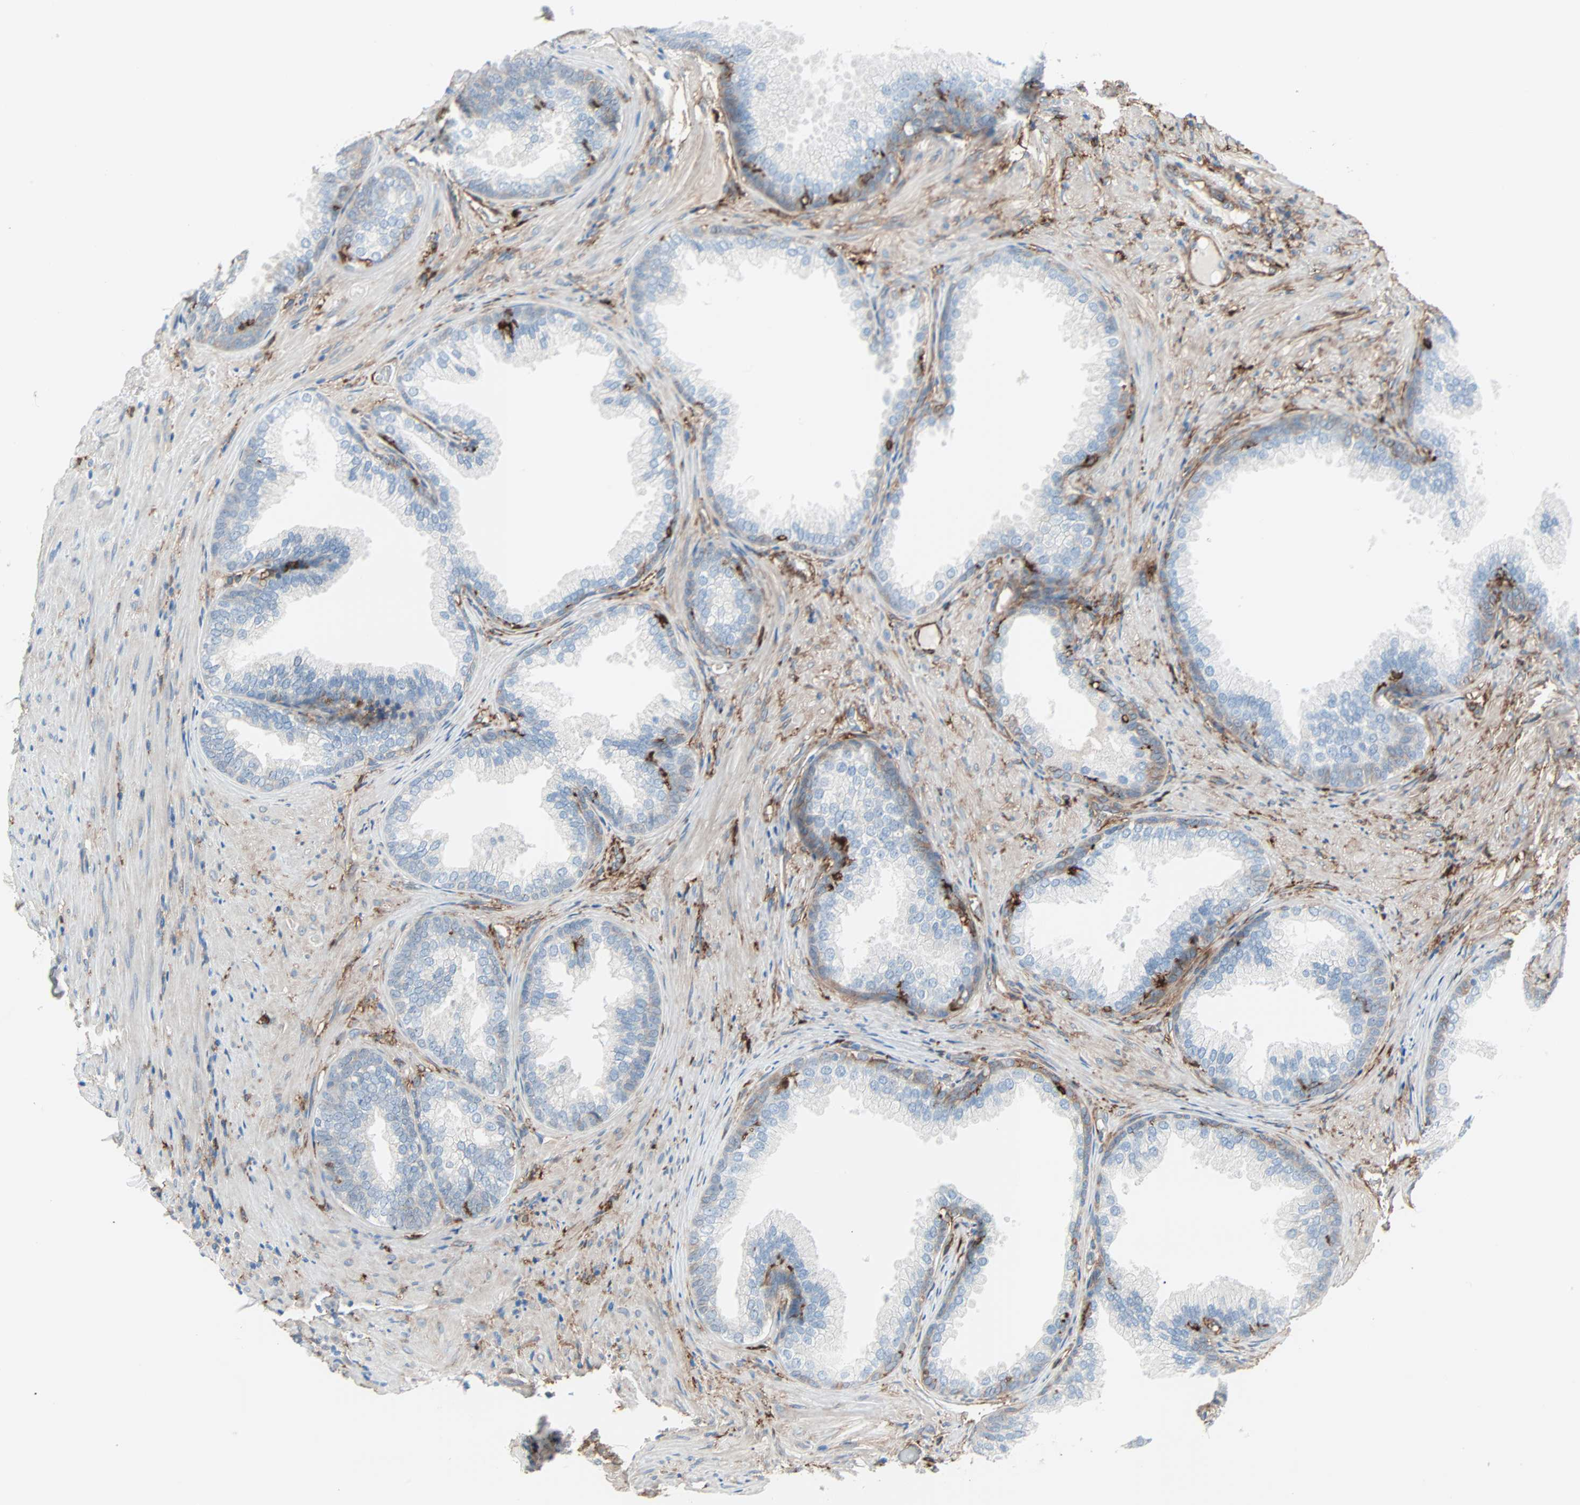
{"staining": {"intensity": "negative", "quantity": "none", "location": "none"}, "tissue": "prostate", "cell_type": "Glandular cells", "image_type": "normal", "snomed": [{"axis": "morphology", "description": "Normal tissue, NOS"}, {"axis": "topography", "description": "Prostate"}], "caption": "Immunohistochemistry image of unremarkable prostate stained for a protein (brown), which shows no expression in glandular cells. Brightfield microscopy of IHC stained with DAB (3,3'-diaminobenzidine) (brown) and hematoxylin (blue), captured at high magnification.", "gene": "EPB41L2", "patient": {"sex": "male", "age": 76}}